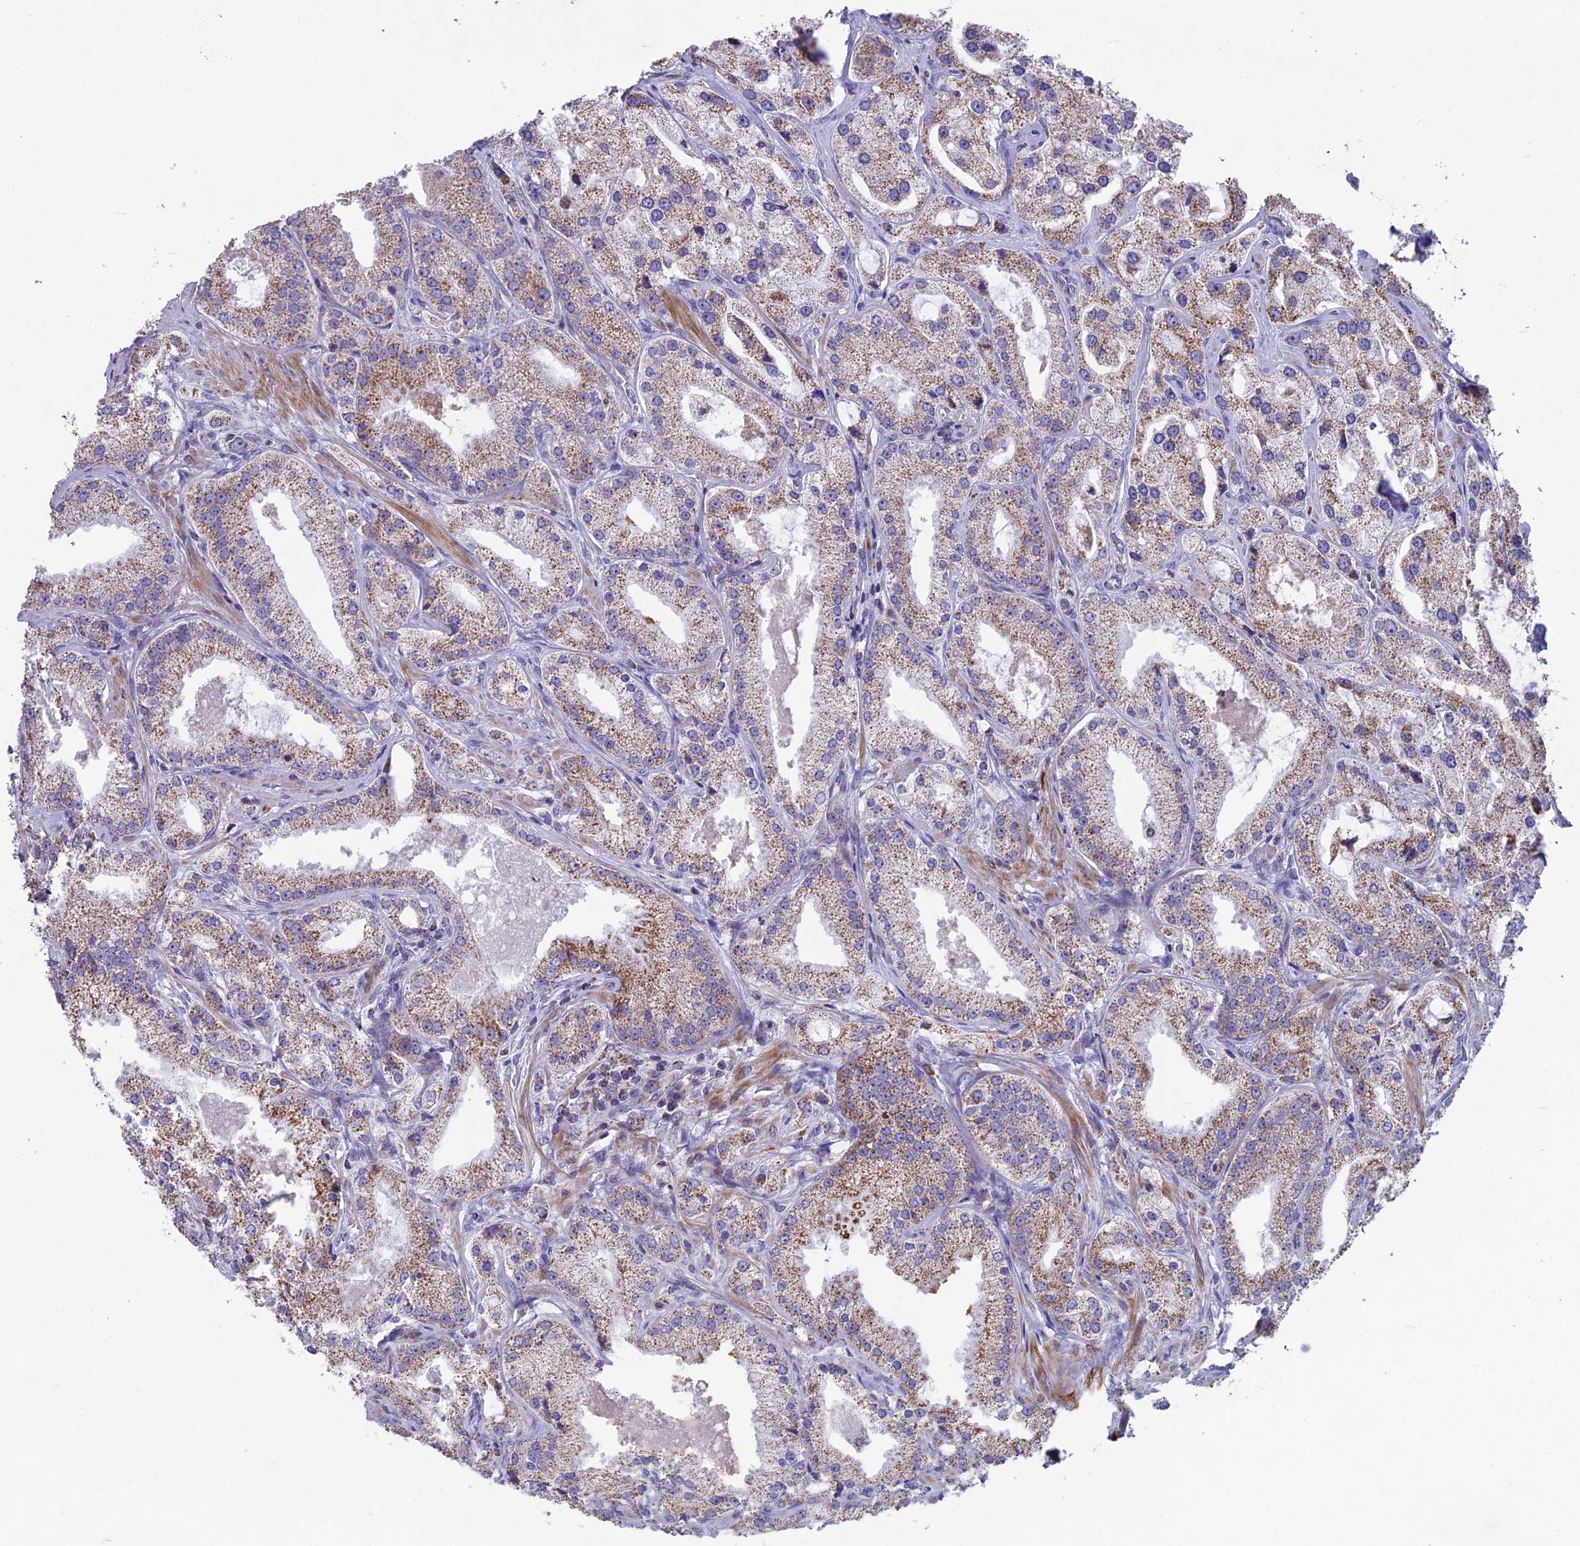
{"staining": {"intensity": "moderate", "quantity": ">75%", "location": "cytoplasmic/membranous"}, "tissue": "prostate cancer", "cell_type": "Tumor cells", "image_type": "cancer", "snomed": [{"axis": "morphology", "description": "Adenocarcinoma, Low grade"}, {"axis": "topography", "description": "Prostate"}], "caption": "Immunohistochemical staining of human adenocarcinoma (low-grade) (prostate) exhibits moderate cytoplasmic/membranous protein positivity in approximately >75% of tumor cells.", "gene": "CS", "patient": {"sex": "male", "age": 69}}